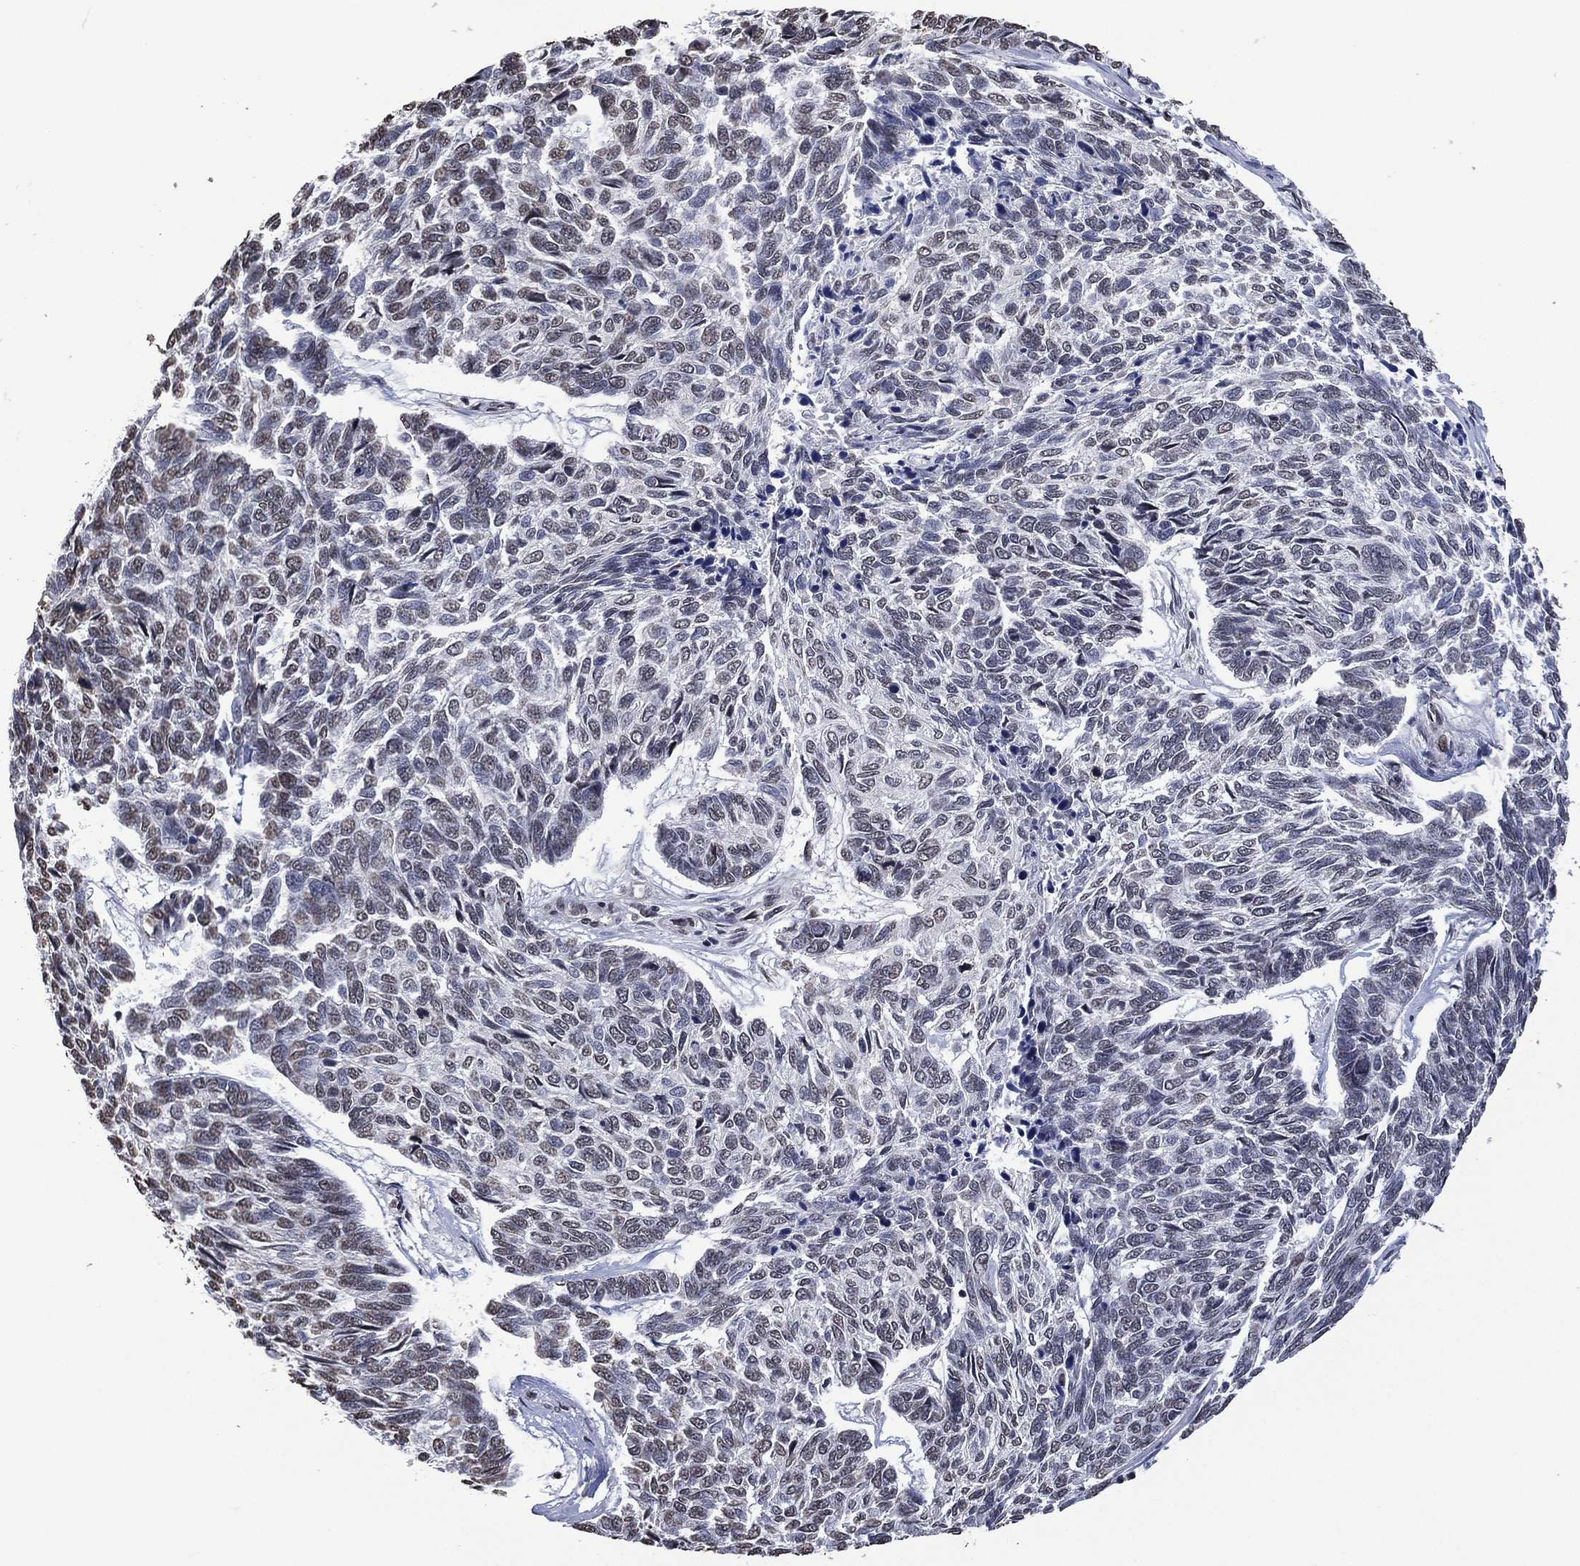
{"staining": {"intensity": "negative", "quantity": "none", "location": "none"}, "tissue": "skin cancer", "cell_type": "Tumor cells", "image_type": "cancer", "snomed": [{"axis": "morphology", "description": "Basal cell carcinoma"}, {"axis": "topography", "description": "Skin"}], "caption": "A micrograph of basal cell carcinoma (skin) stained for a protein exhibits no brown staining in tumor cells.", "gene": "EHMT1", "patient": {"sex": "female", "age": 65}}